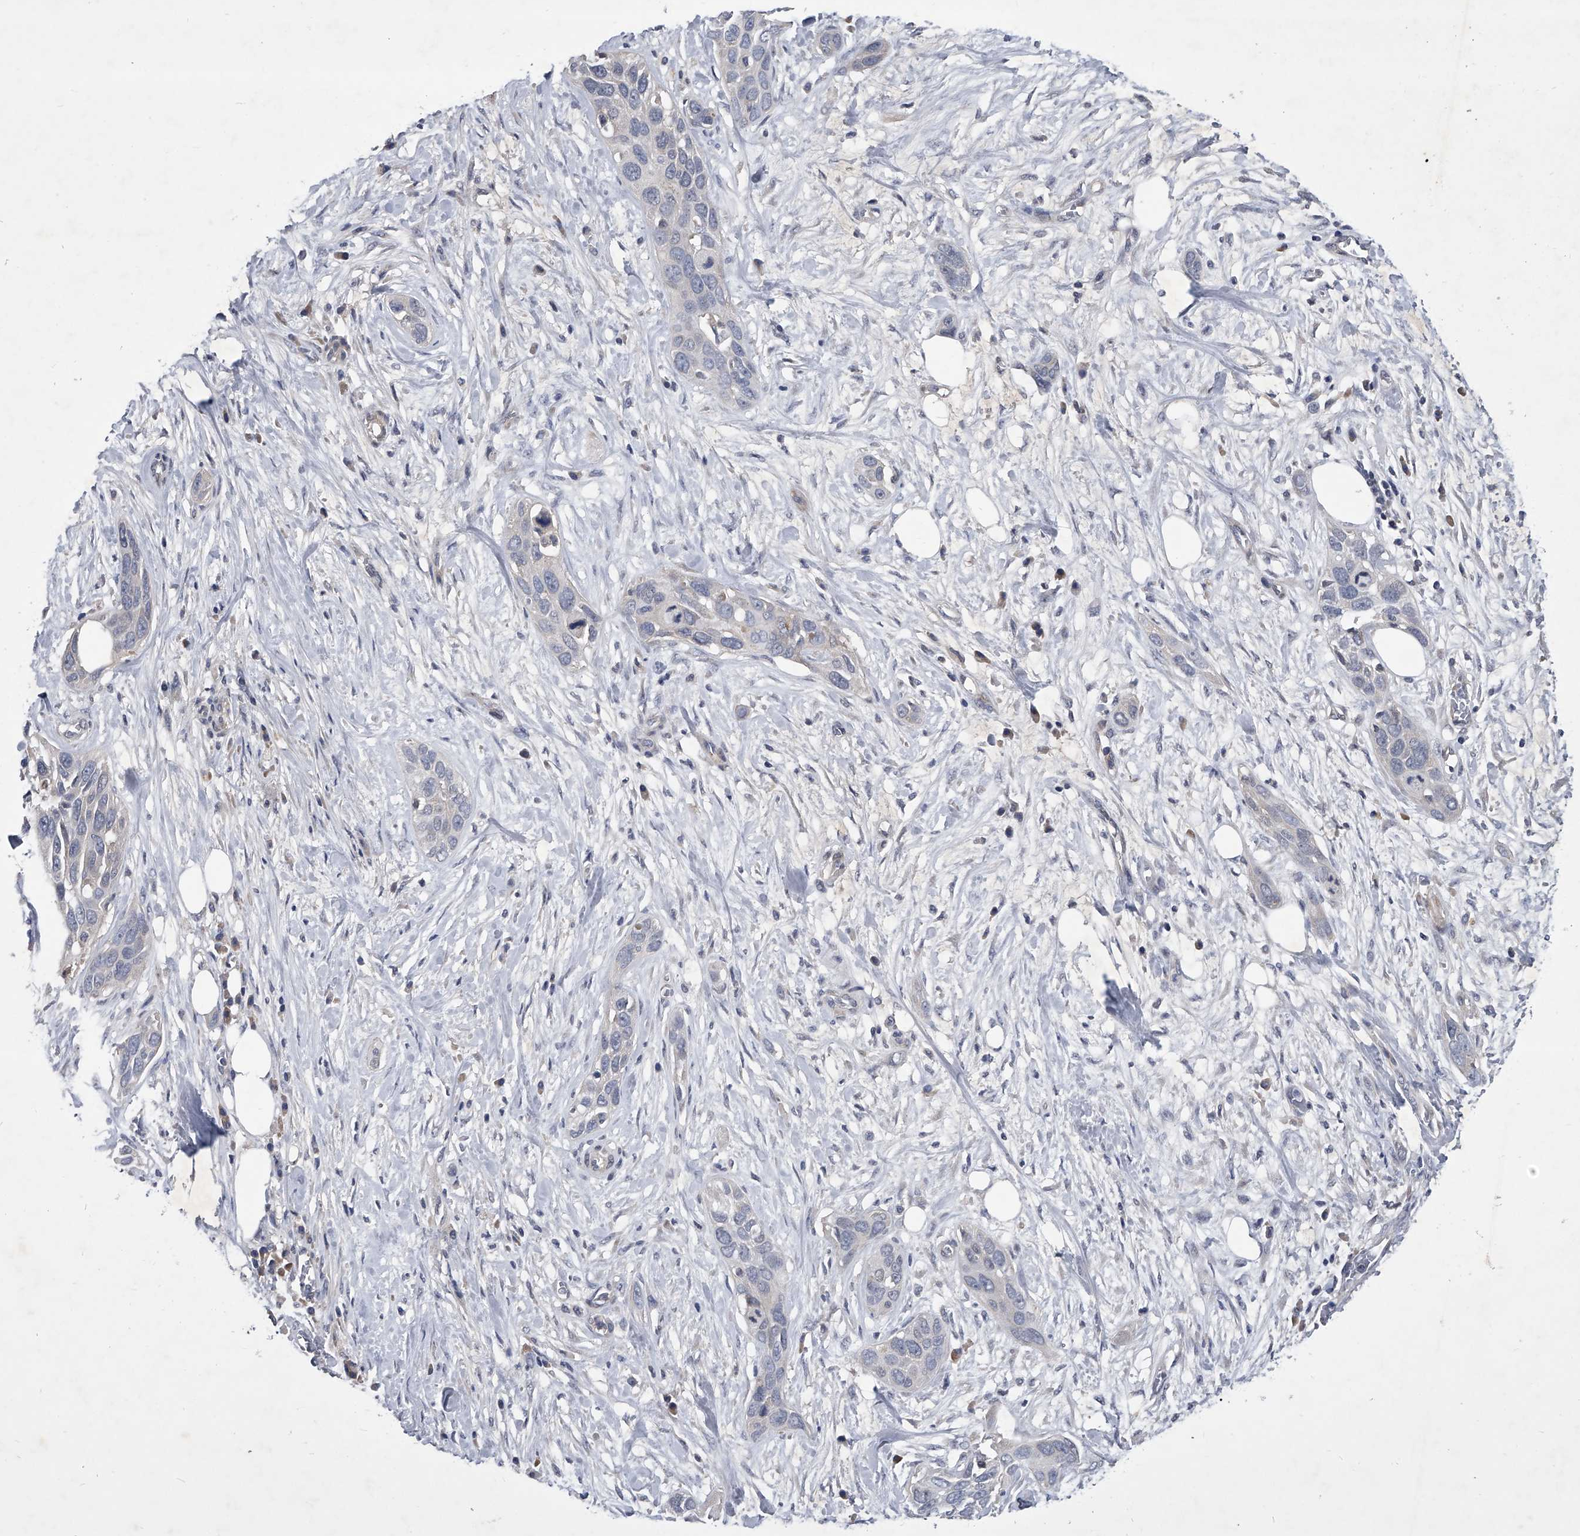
{"staining": {"intensity": "negative", "quantity": "none", "location": "none"}, "tissue": "pancreatic cancer", "cell_type": "Tumor cells", "image_type": "cancer", "snomed": [{"axis": "morphology", "description": "Adenocarcinoma, NOS"}, {"axis": "topography", "description": "Pancreas"}], "caption": "A histopathology image of human pancreatic adenocarcinoma is negative for staining in tumor cells.", "gene": "ZNF76", "patient": {"sex": "female", "age": 60}}